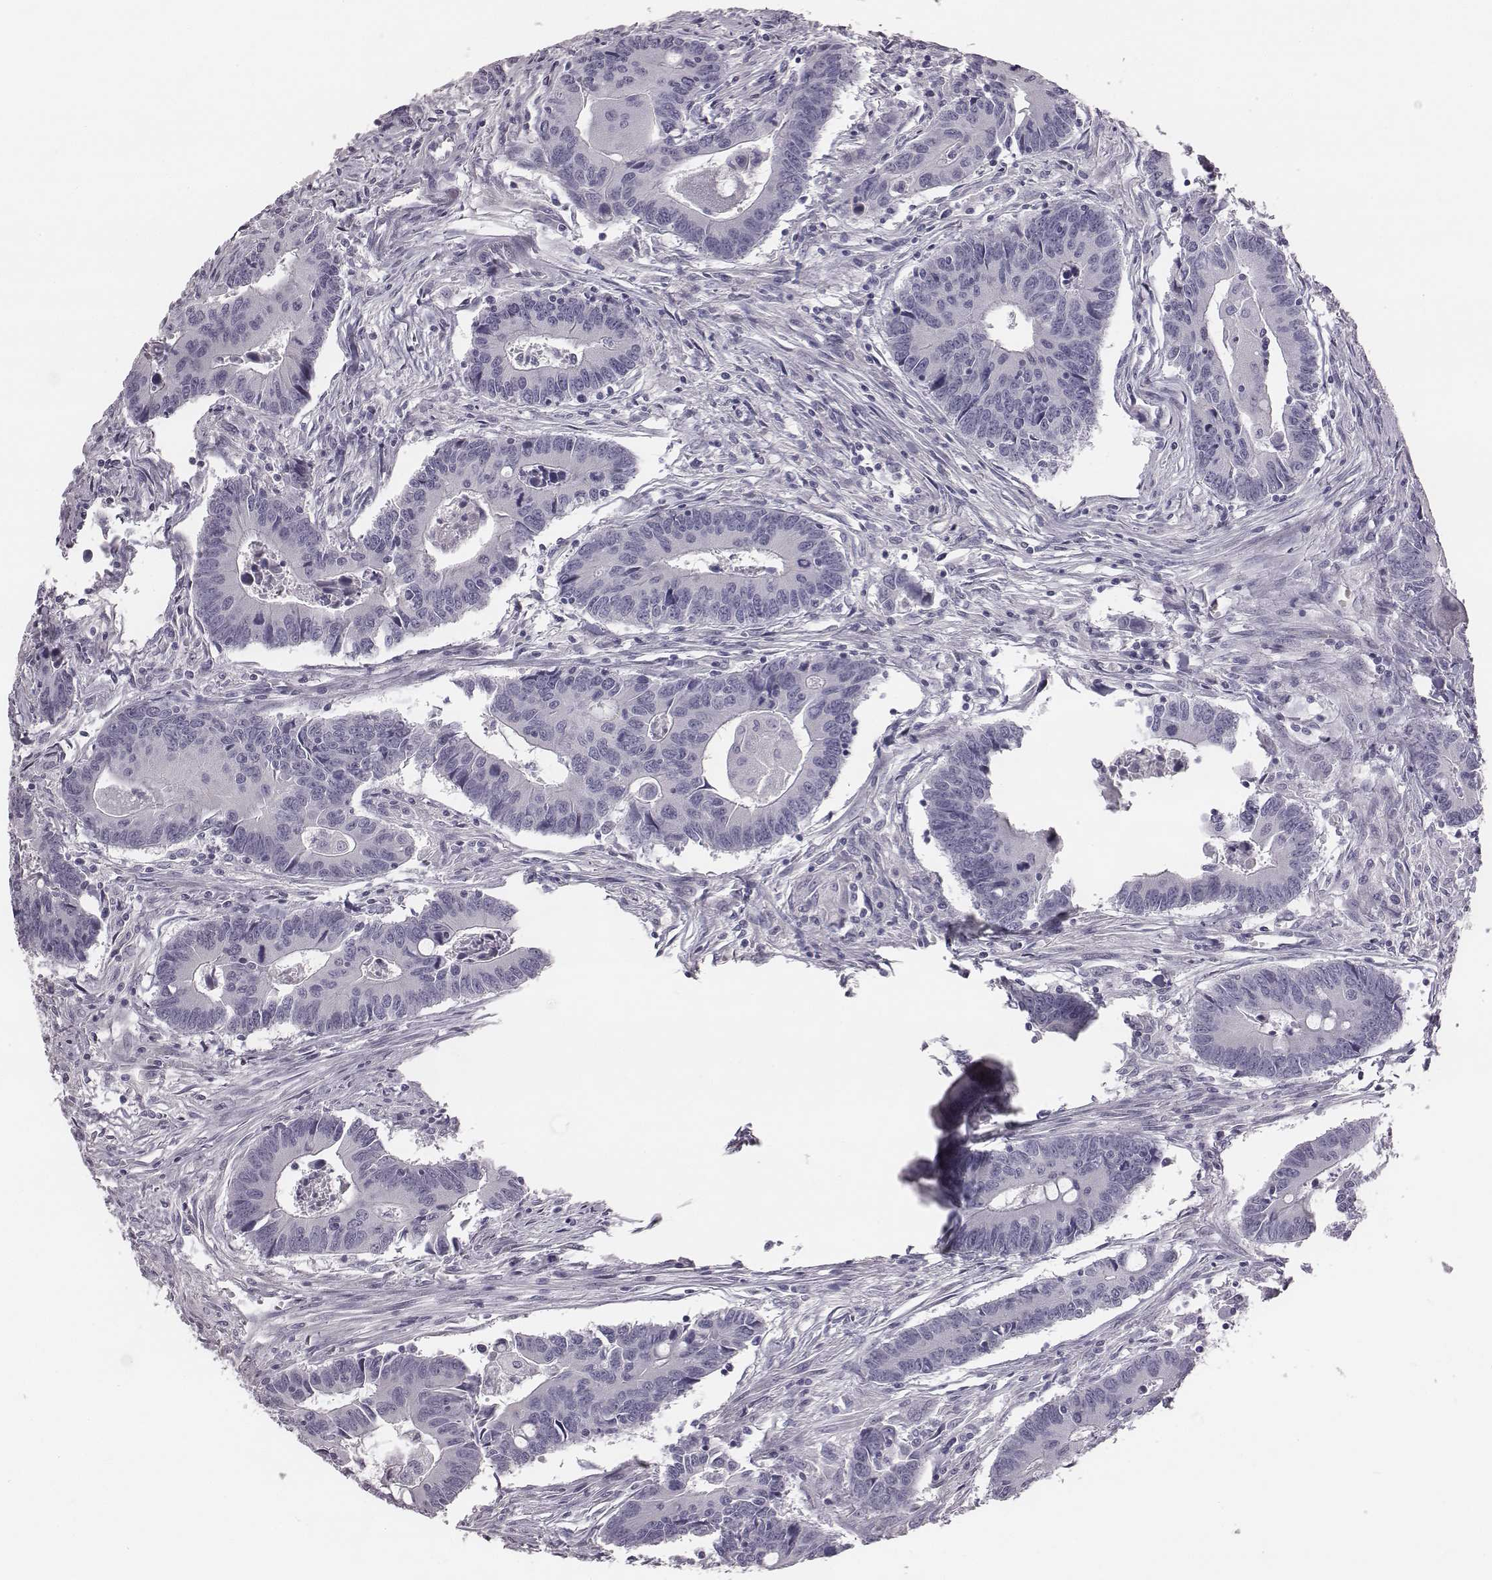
{"staining": {"intensity": "negative", "quantity": "none", "location": "none"}, "tissue": "colorectal cancer", "cell_type": "Tumor cells", "image_type": "cancer", "snomed": [{"axis": "morphology", "description": "Adenocarcinoma, NOS"}, {"axis": "topography", "description": "Rectum"}], "caption": "Immunohistochemistry of colorectal cancer exhibits no expression in tumor cells.", "gene": "C6orf58", "patient": {"sex": "male", "age": 67}}